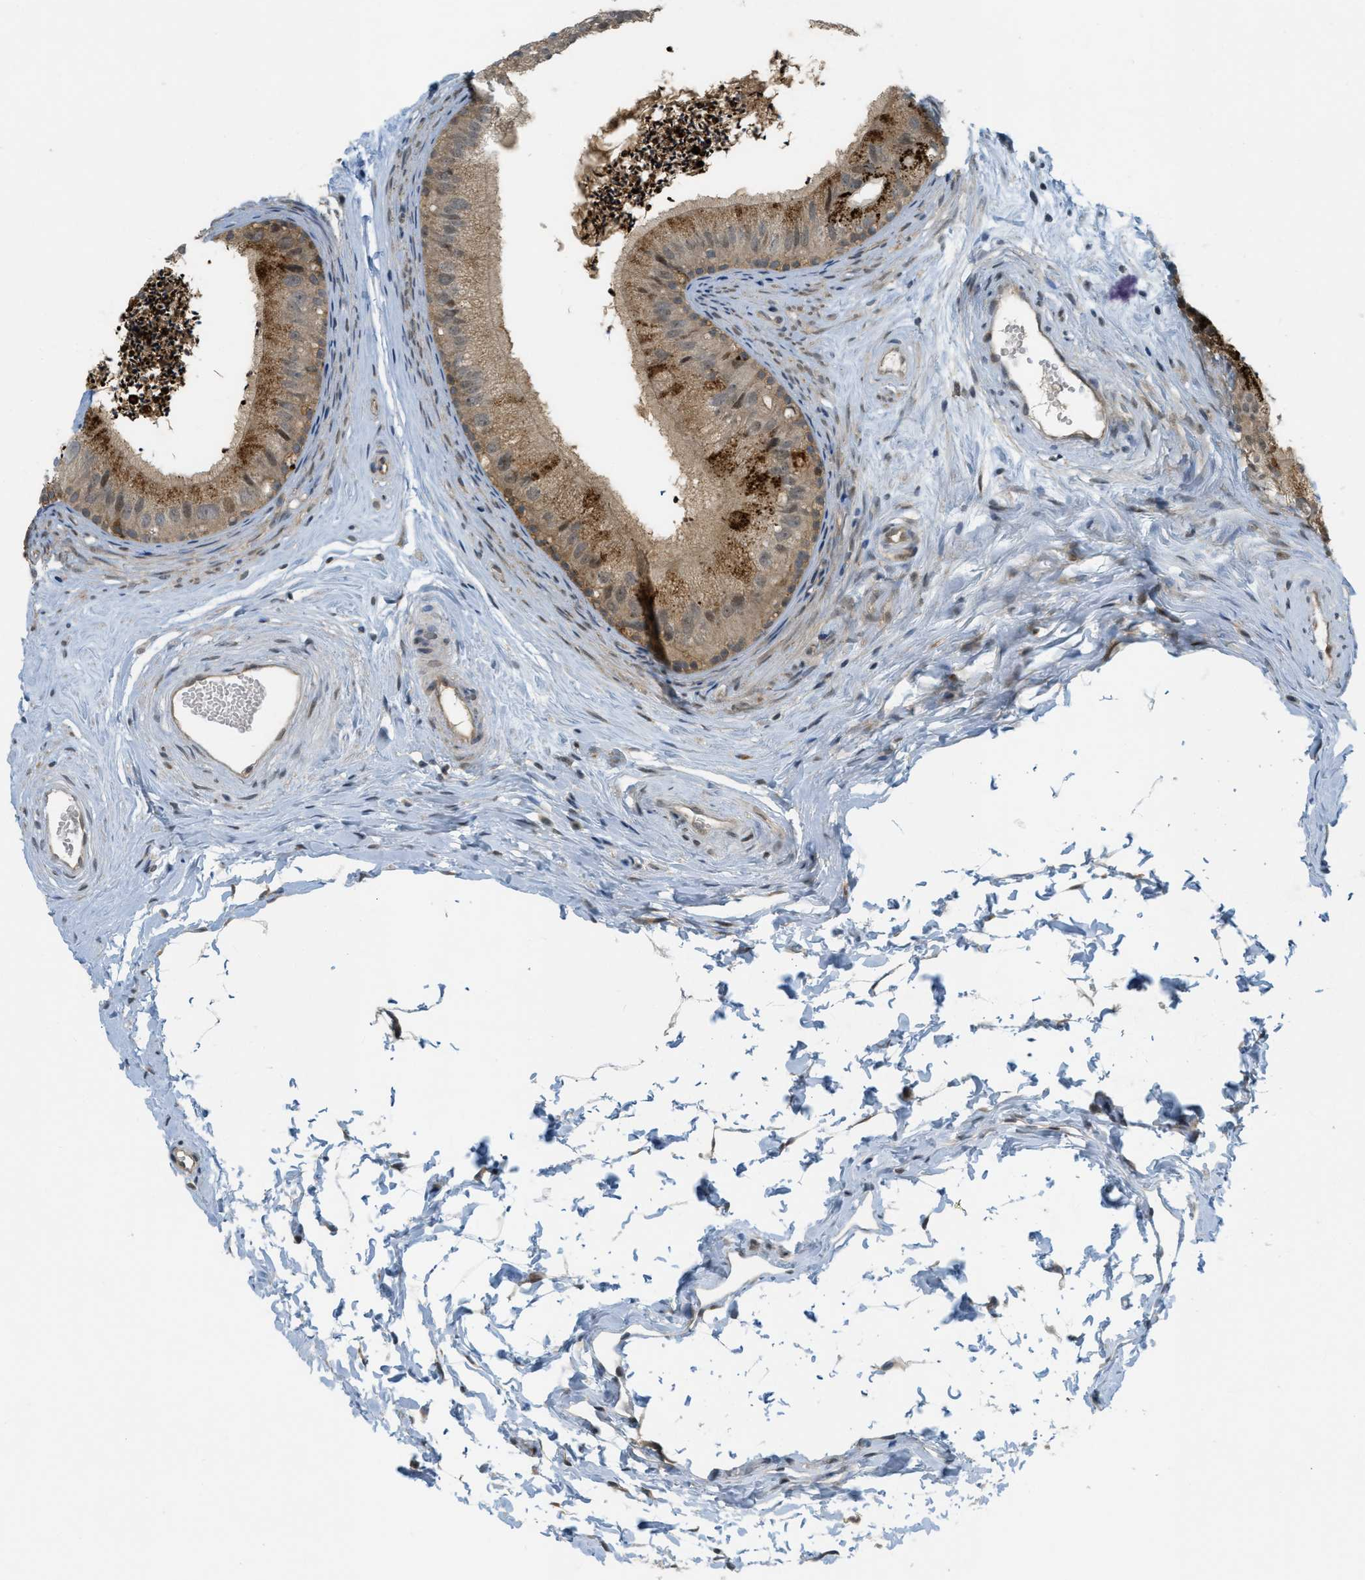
{"staining": {"intensity": "strong", "quantity": "25%-75%", "location": "cytoplasmic/membranous"}, "tissue": "epididymis", "cell_type": "Glandular cells", "image_type": "normal", "snomed": [{"axis": "morphology", "description": "Normal tissue, NOS"}, {"axis": "topography", "description": "Epididymis"}], "caption": "IHC staining of benign epididymis, which demonstrates high levels of strong cytoplasmic/membranous staining in about 25%-75% of glandular cells indicating strong cytoplasmic/membranous protein expression. The staining was performed using DAB (3,3'-diaminobenzidine) (brown) for protein detection and nuclei were counterstained in hematoxylin (blue).", "gene": "PRKD1", "patient": {"sex": "male", "age": 56}}